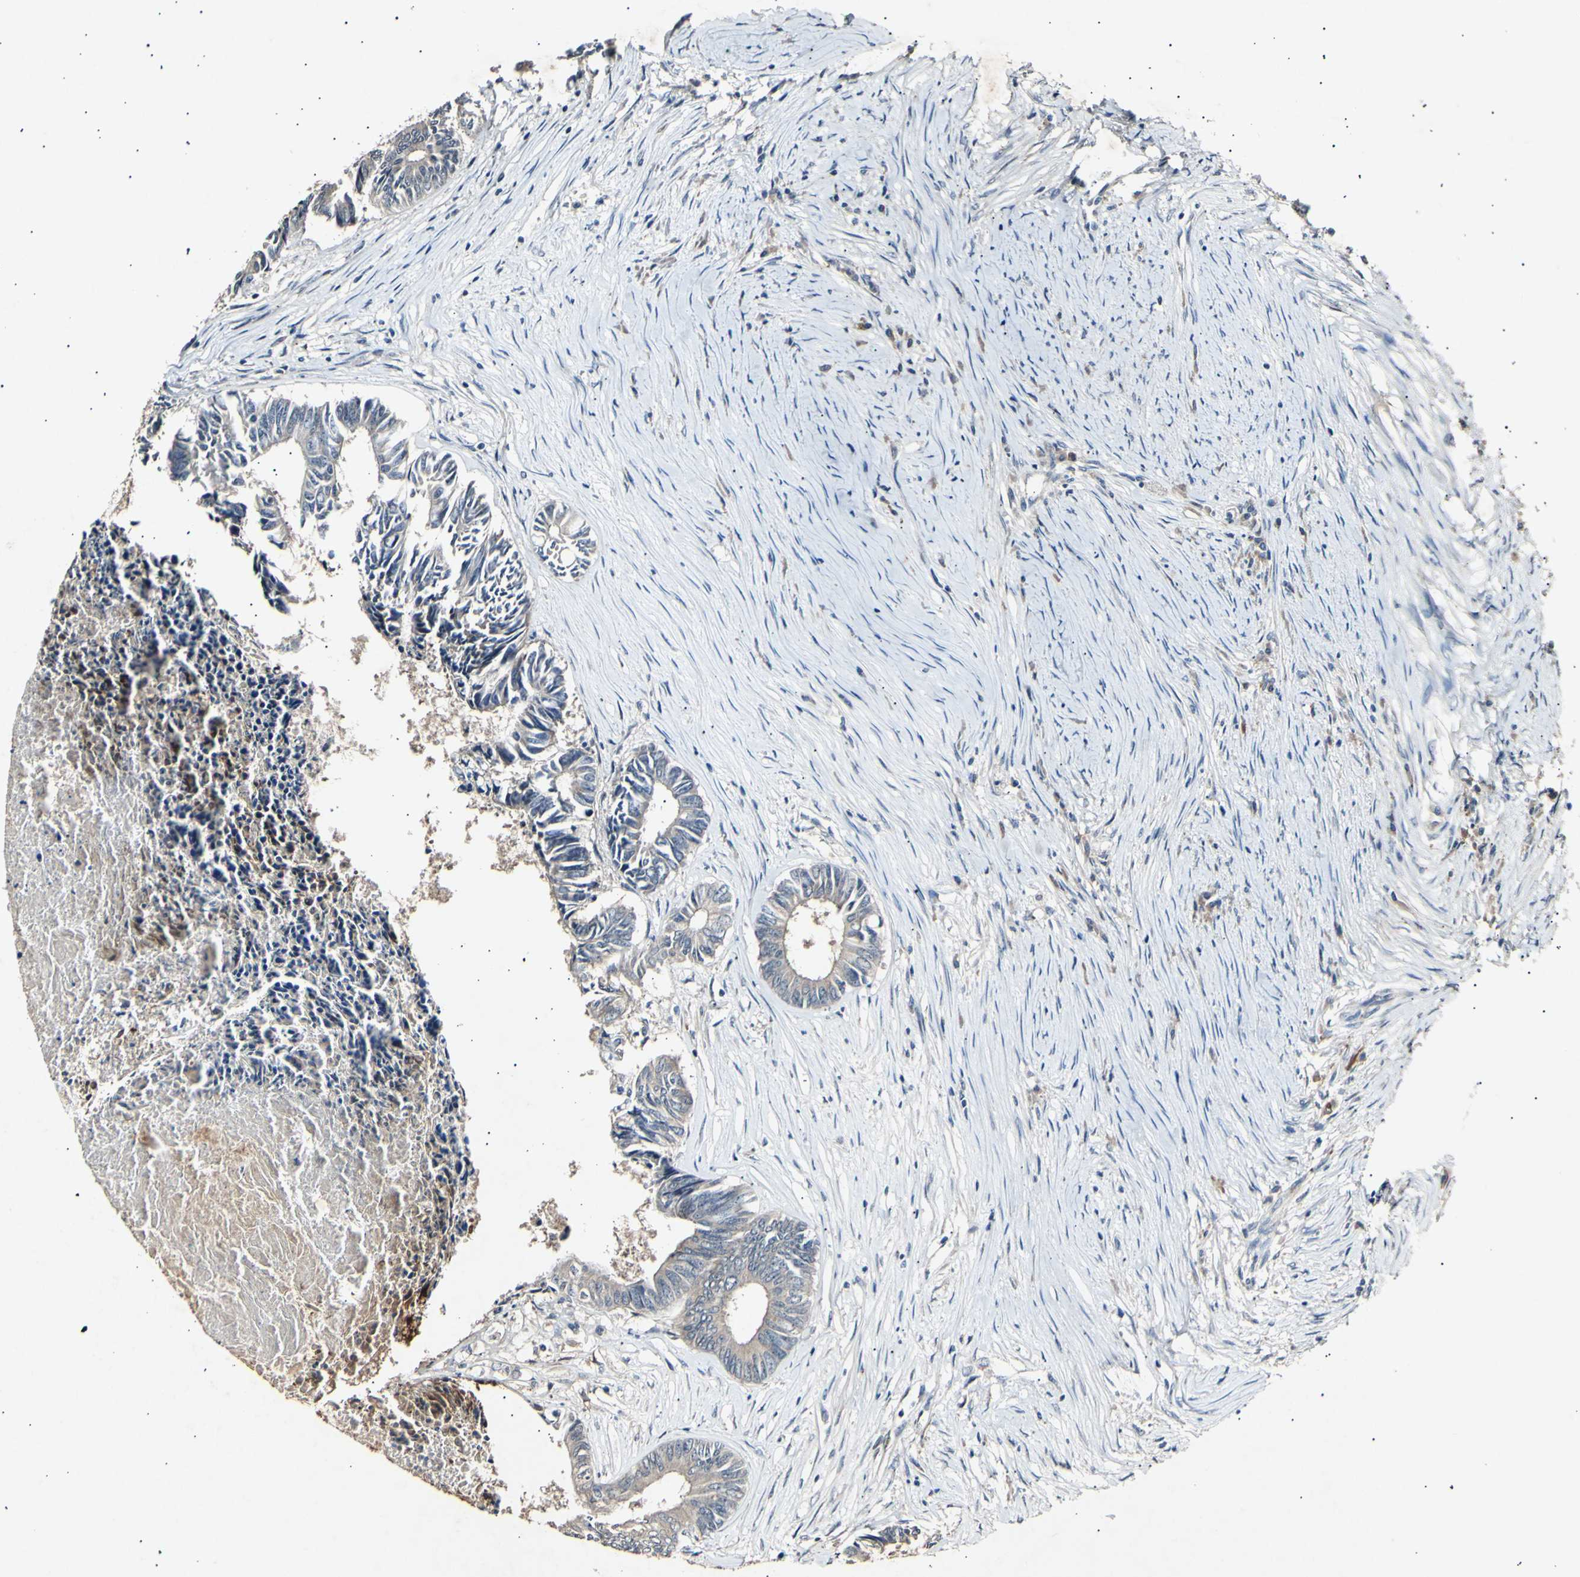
{"staining": {"intensity": "weak", "quantity": "<25%", "location": "cytoplasmic/membranous"}, "tissue": "colorectal cancer", "cell_type": "Tumor cells", "image_type": "cancer", "snomed": [{"axis": "morphology", "description": "Adenocarcinoma, NOS"}, {"axis": "topography", "description": "Rectum"}], "caption": "This is an IHC histopathology image of colorectal cancer. There is no staining in tumor cells.", "gene": "ADCY3", "patient": {"sex": "male", "age": 63}}